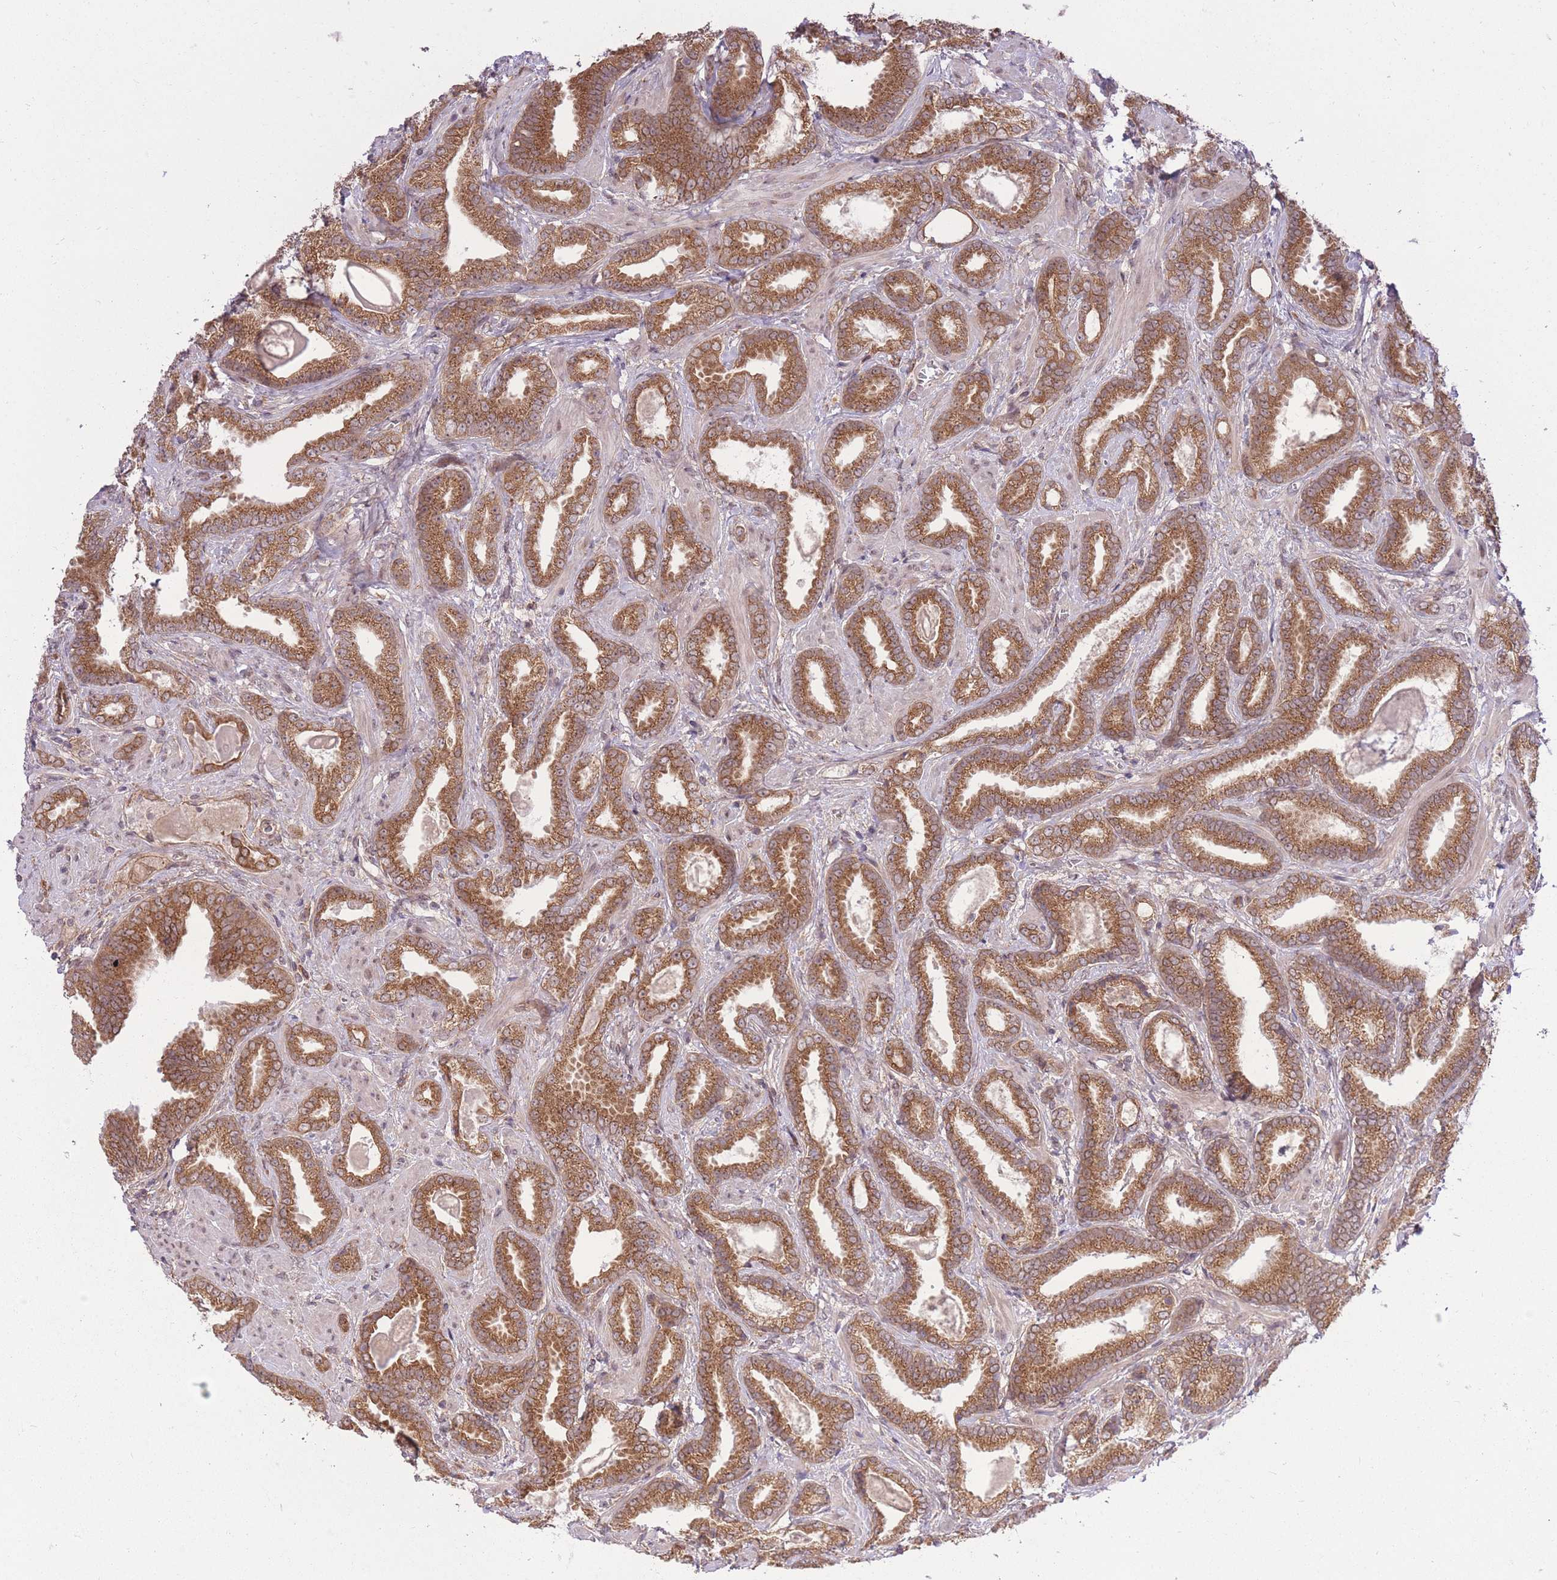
{"staining": {"intensity": "moderate", "quantity": ">75%", "location": "cytoplasmic/membranous"}, "tissue": "prostate cancer", "cell_type": "Tumor cells", "image_type": "cancer", "snomed": [{"axis": "morphology", "description": "Adenocarcinoma, Low grade"}, {"axis": "topography", "description": "Prostate"}], "caption": "The immunohistochemical stain labels moderate cytoplasmic/membranous positivity in tumor cells of prostate low-grade adenocarcinoma tissue.", "gene": "ZNF391", "patient": {"sex": "male", "age": 62}}